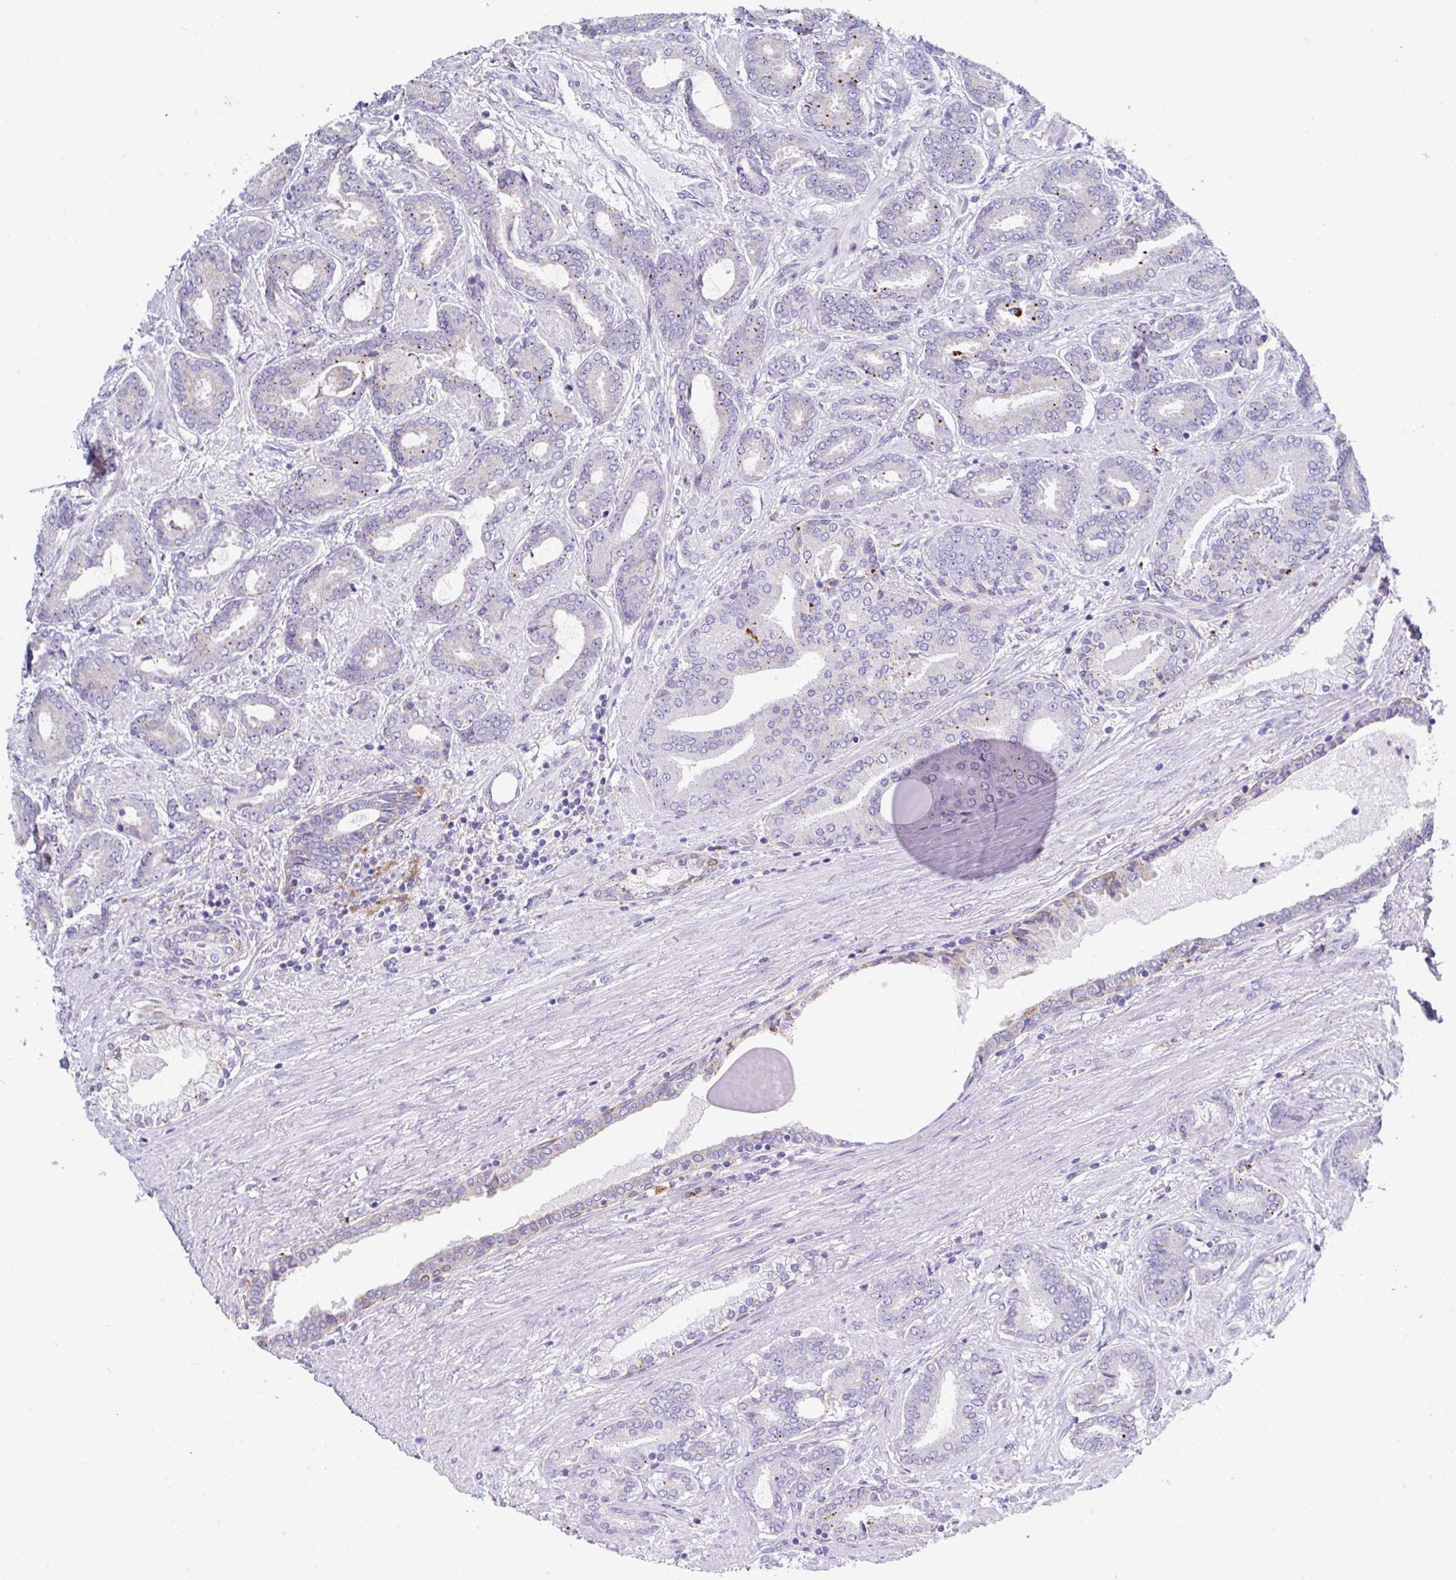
{"staining": {"intensity": "moderate", "quantity": "<25%", "location": "cytoplasmic/membranous"}, "tissue": "prostate cancer", "cell_type": "Tumor cells", "image_type": "cancer", "snomed": [{"axis": "morphology", "description": "Adenocarcinoma, High grade"}, {"axis": "topography", "description": "Prostate"}], "caption": "Immunohistochemical staining of high-grade adenocarcinoma (prostate) reveals low levels of moderate cytoplasmic/membranous expression in approximately <25% of tumor cells. Nuclei are stained in blue.", "gene": "ZNF33A", "patient": {"sex": "male", "age": 62}}